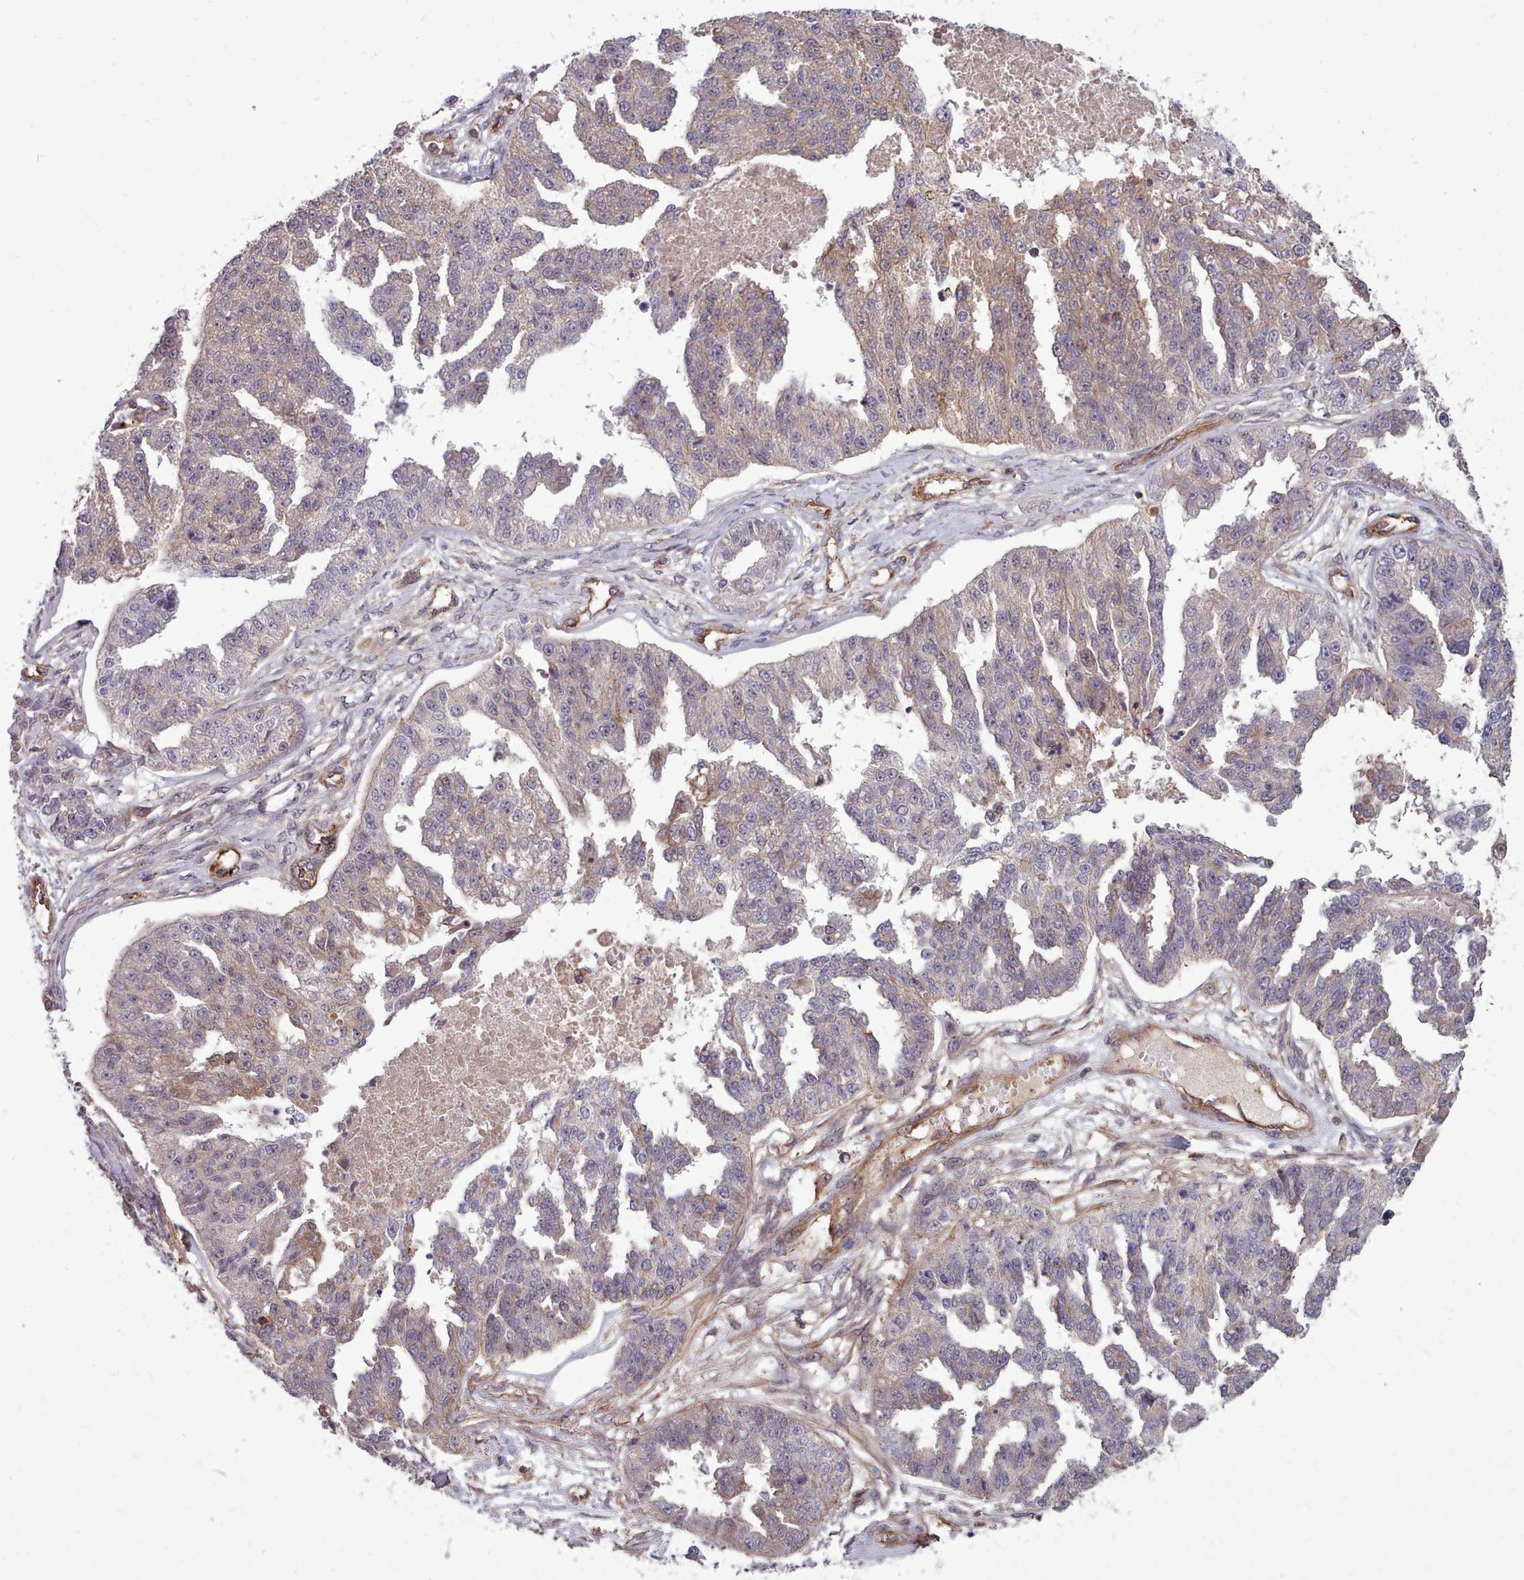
{"staining": {"intensity": "weak", "quantity": "<25%", "location": "cytoplasmic/membranous"}, "tissue": "ovarian cancer", "cell_type": "Tumor cells", "image_type": "cancer", "snomed": [{"axis": "morphology", "description": "Cystadenocarcinoma, serous, NOS"}, {"axis": "topography", "description": "Ovary"}], "caption": "Immunohistochemistry histopathology image of neoplastic tissue: ovarian serous cystadenocarcinoma stained with DAB demonstrates no significant protein expression in tumor cells.", "gene": "STUB1", "patient": {"sex": "female", "age": 58}}